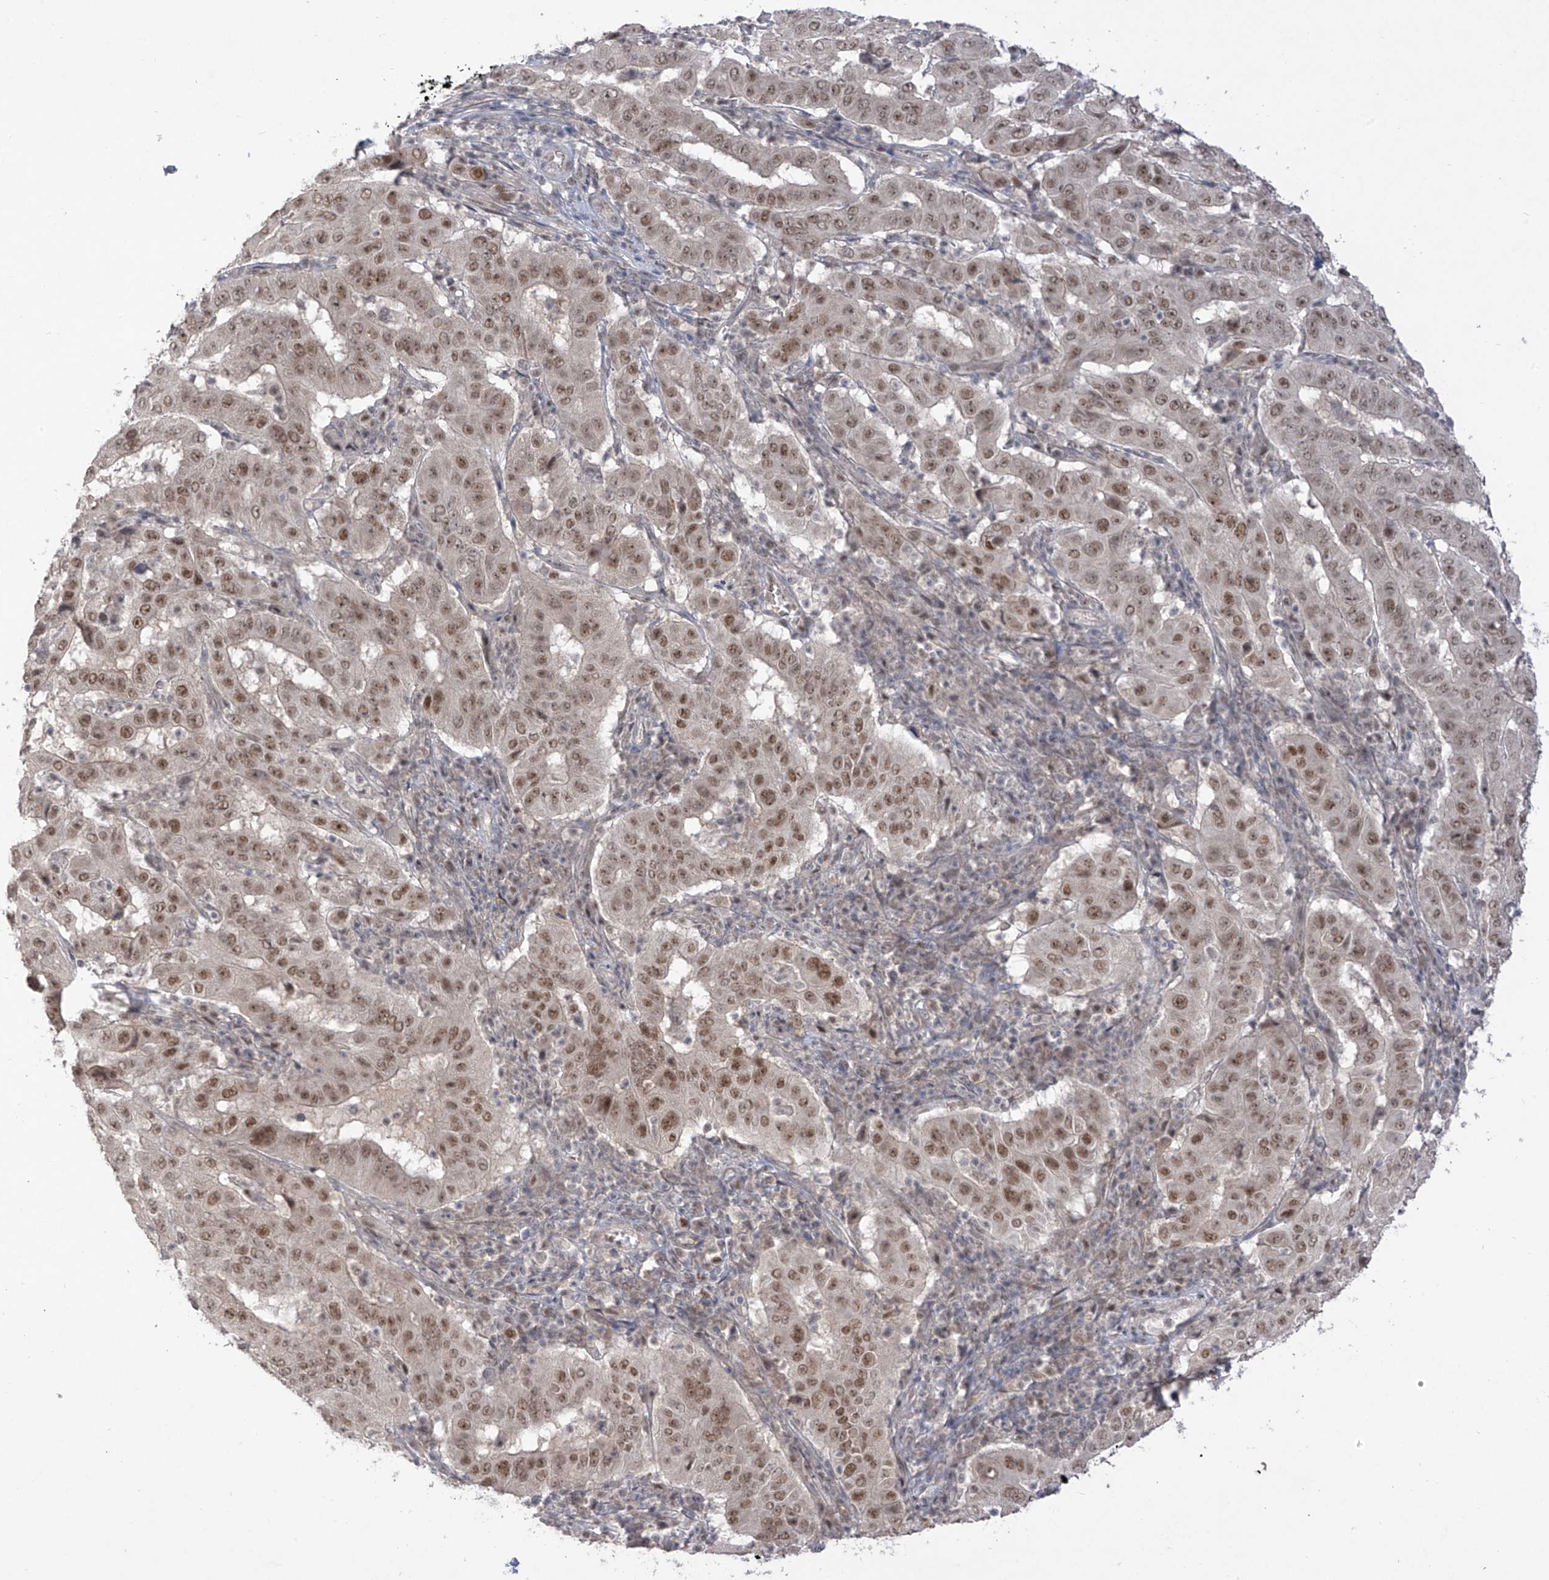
{"staining": {"intensity": "moderate", "quantity": ">75%", "location": "nuclear"}, "tissue": "pancreatic cancer", "cell_type": "Tumor cells", "image_type": "cancer", "snomed": [{"axis": "morphology", "description": "Adenocarcinoma, NOS"}, {"axis": "topography", "description": "Pancreas"}], "caption": "An immunohistochemistry histopathology image of neoplastic tissue is shown. Protein staining in brown shows moderate nuclear positivity in adenocarcinoma (pancreatic) within tumor cells. (DAB IHC with brightfield microscopy, high magnification).", "gene": "OGT", "patient": {"sex": "male", "age": 63}}